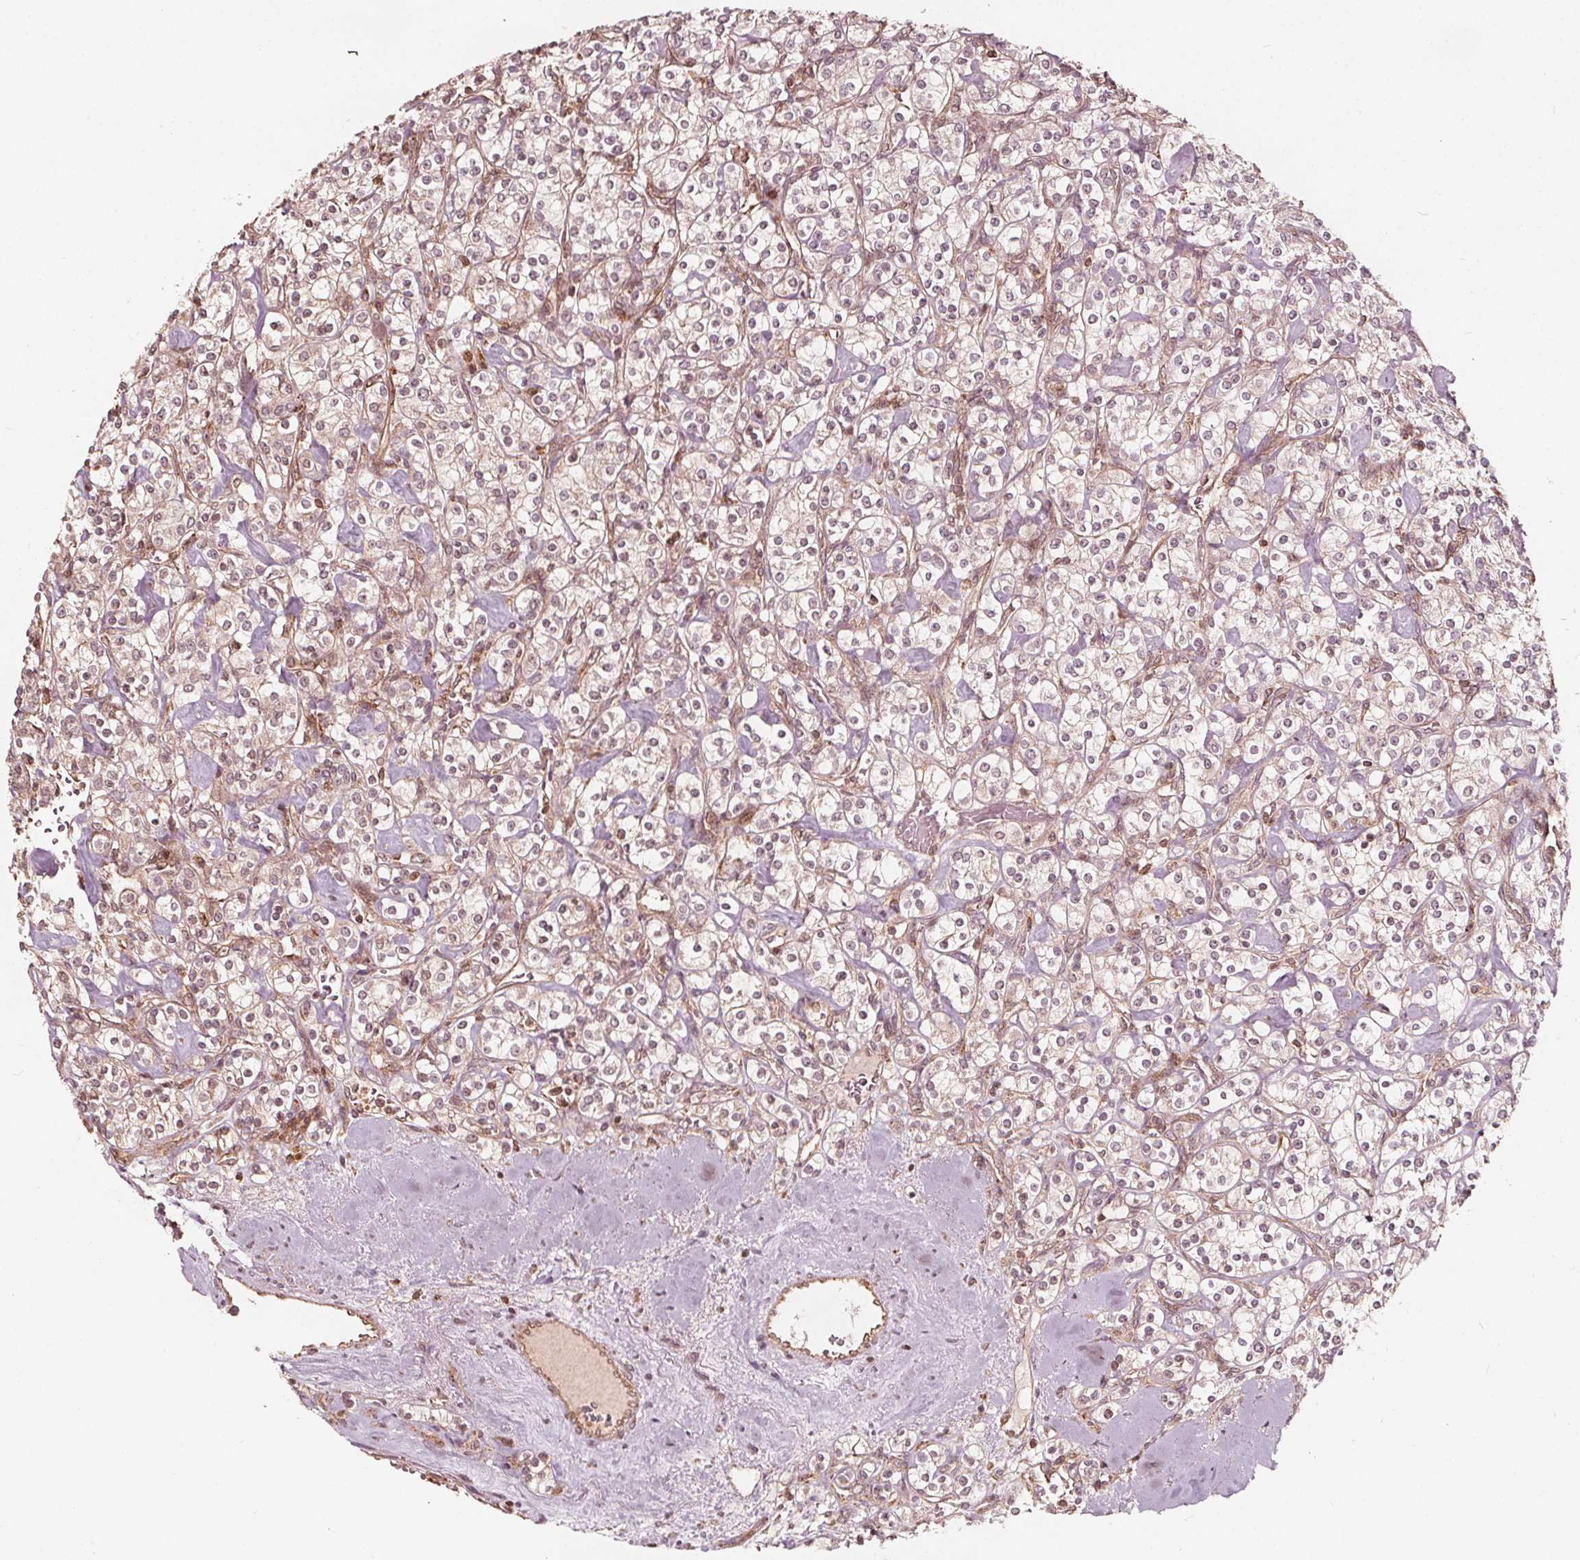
{"staining": {"intensity": "weak", "quantity": ">75%", "location": "cytoplasmic/membranous"}, "tissue": "renal cancer", "cell_type": "Tumor cells", "image_type": "cancer", "snomed": [{"axis": "morphology", "description": "Adenocarcinoma, NOS"}, {"axis": "topography", "description": "Kidney"}], "caption": "This photomicrograph shows renal cancer stained with immunohistochemistry (IHC) to label a protein in brown. The cytoplasmic/membranous of tumor cells show weak positivity for the protein. Nuclei are counter-stained blue.", "gene": "AIP", "patient": {"sex": "male", "age": 77}}